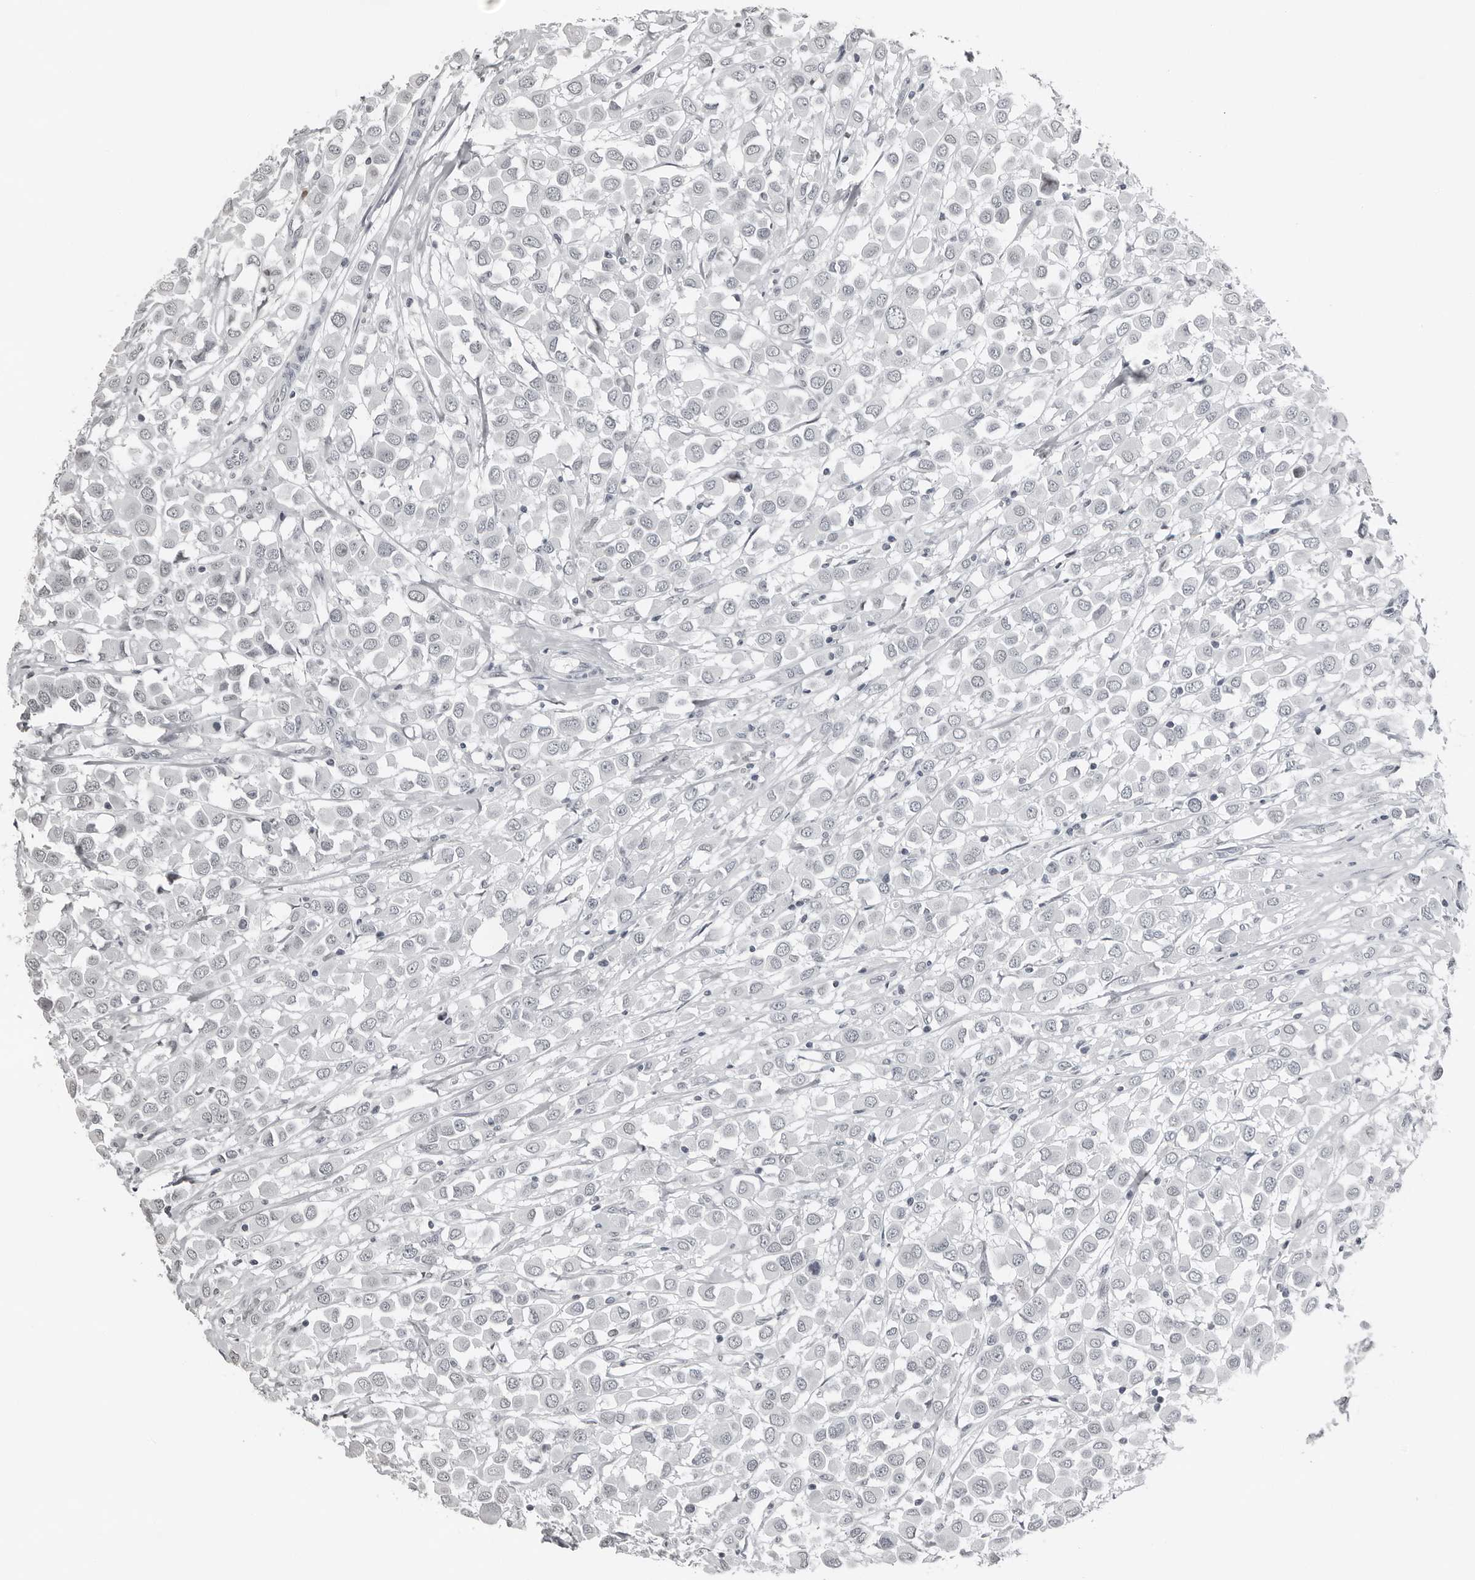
{"staining": {"intensity": "negative", "quantity": "none", "location": "none"}, "tissue": "breast cancer", "cell_type": "Tumor cells", "image_type": "cancer", "snomed": [{"axis": "morphology", "description": "Duct carcinoma"}, {"axis": "topography", "description": "Breast"}], "caption": "This histopathology image is of breast cancer (invasive ductal carcinoma) stained with IHC to label a protein in brown with the nuclei are counter-stained blue. There is no positivity in tumor cells. Nuclei are stained in blue.", "gene": "PPP1R42", "patient": {"sex": "female", "age": 61}}